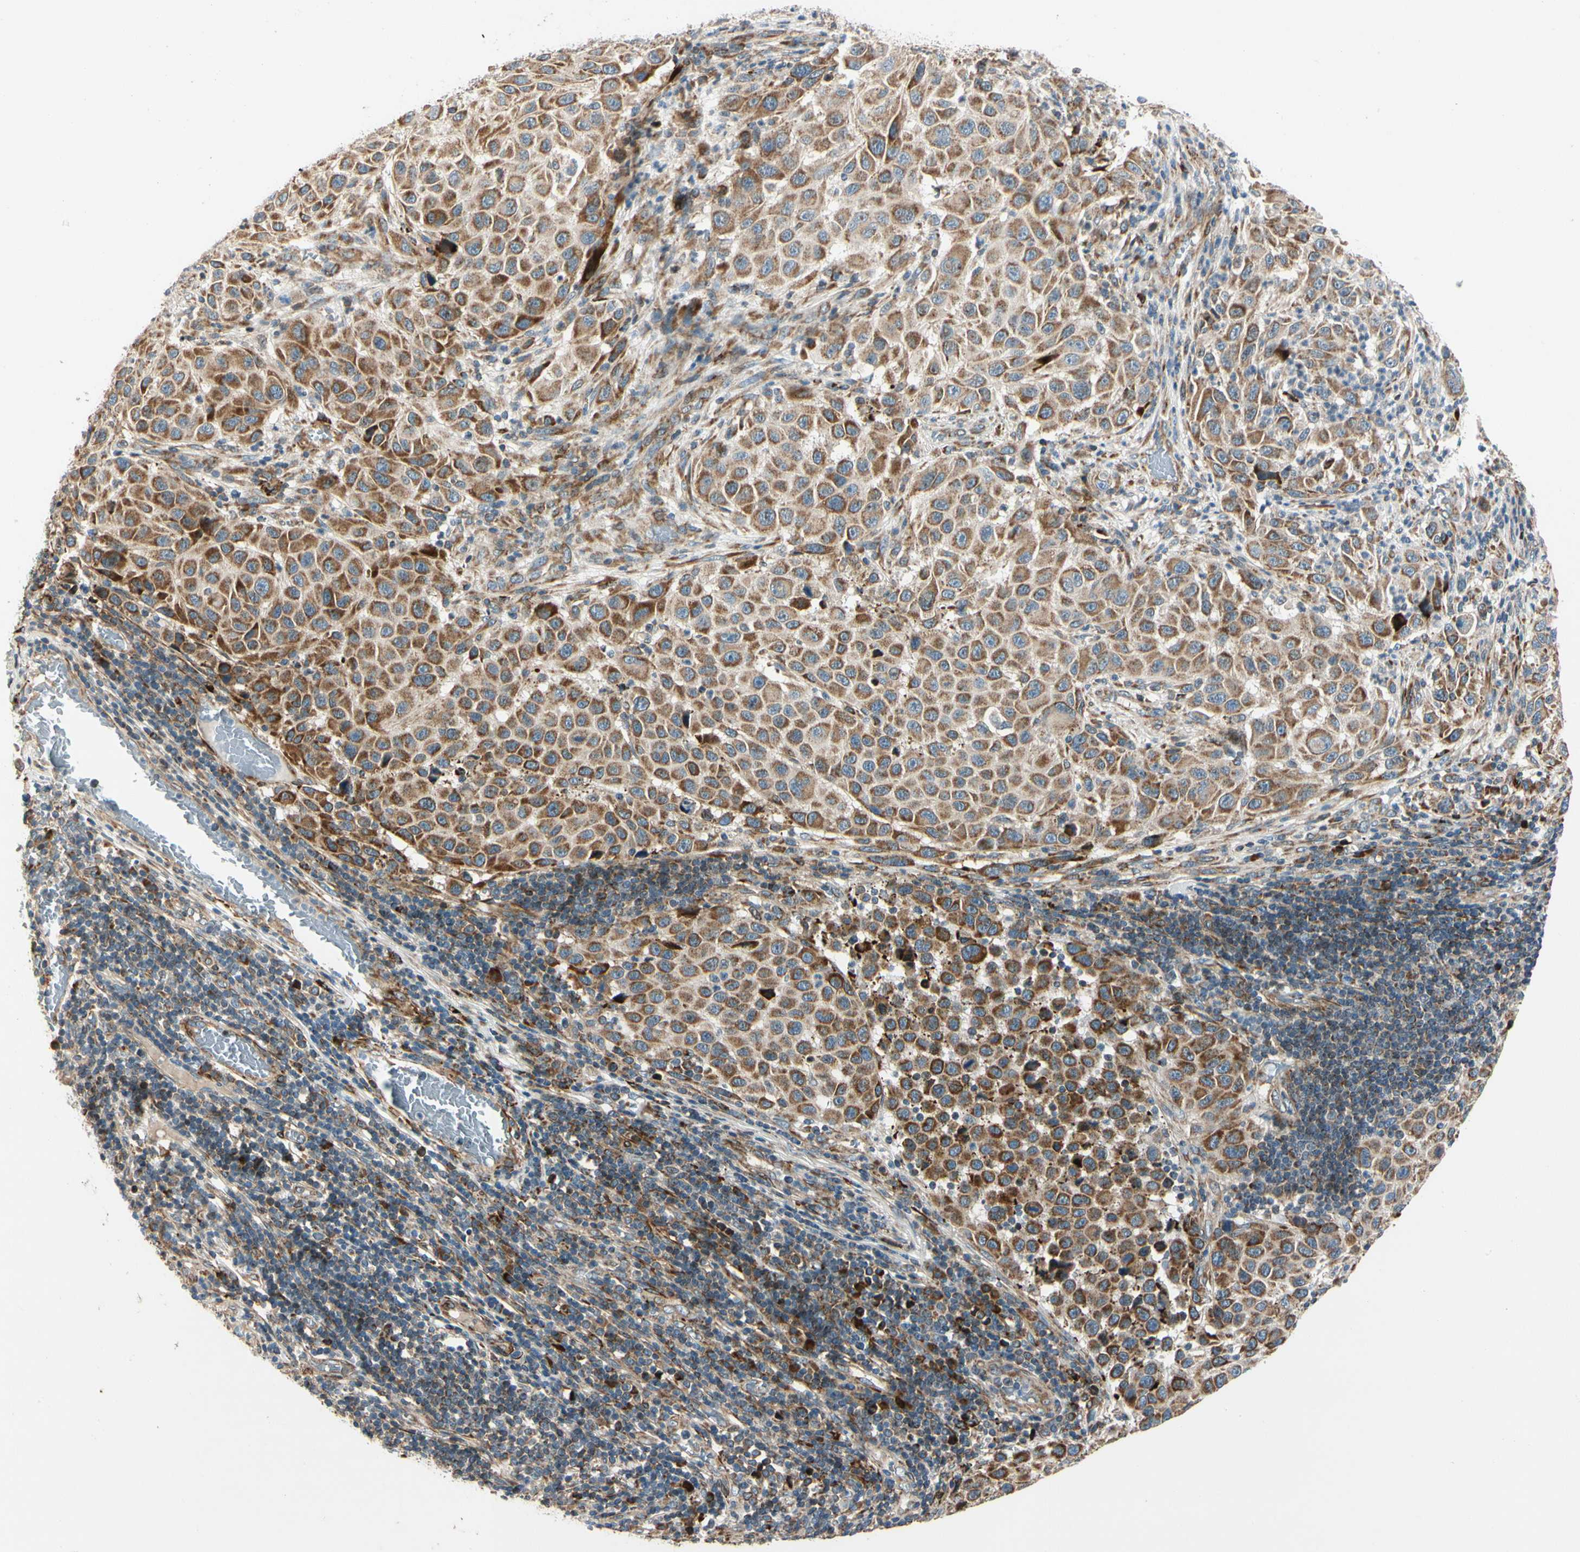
{"staining": {"intensity": "moderate", "quantity": ">75%", "location": "cytoplasmic/membranous"}, "tissue": "melanoma", "cell_type": "Tumor cells", "image_type": "cancer", "snomed": [{"axis": "morphology", "description": "Malignant melanoma, Metastatic site"}, {"axis": "topography", "description": "Lymph node"}], "caption": "About >75% of tumor cells in melanoma show moderate cytoplasmic/membranous protein positivity as visualized by brown immunohistochemical staining.", "gene": "MRPL9", "patient": {"sex": "male", "age": 61}}